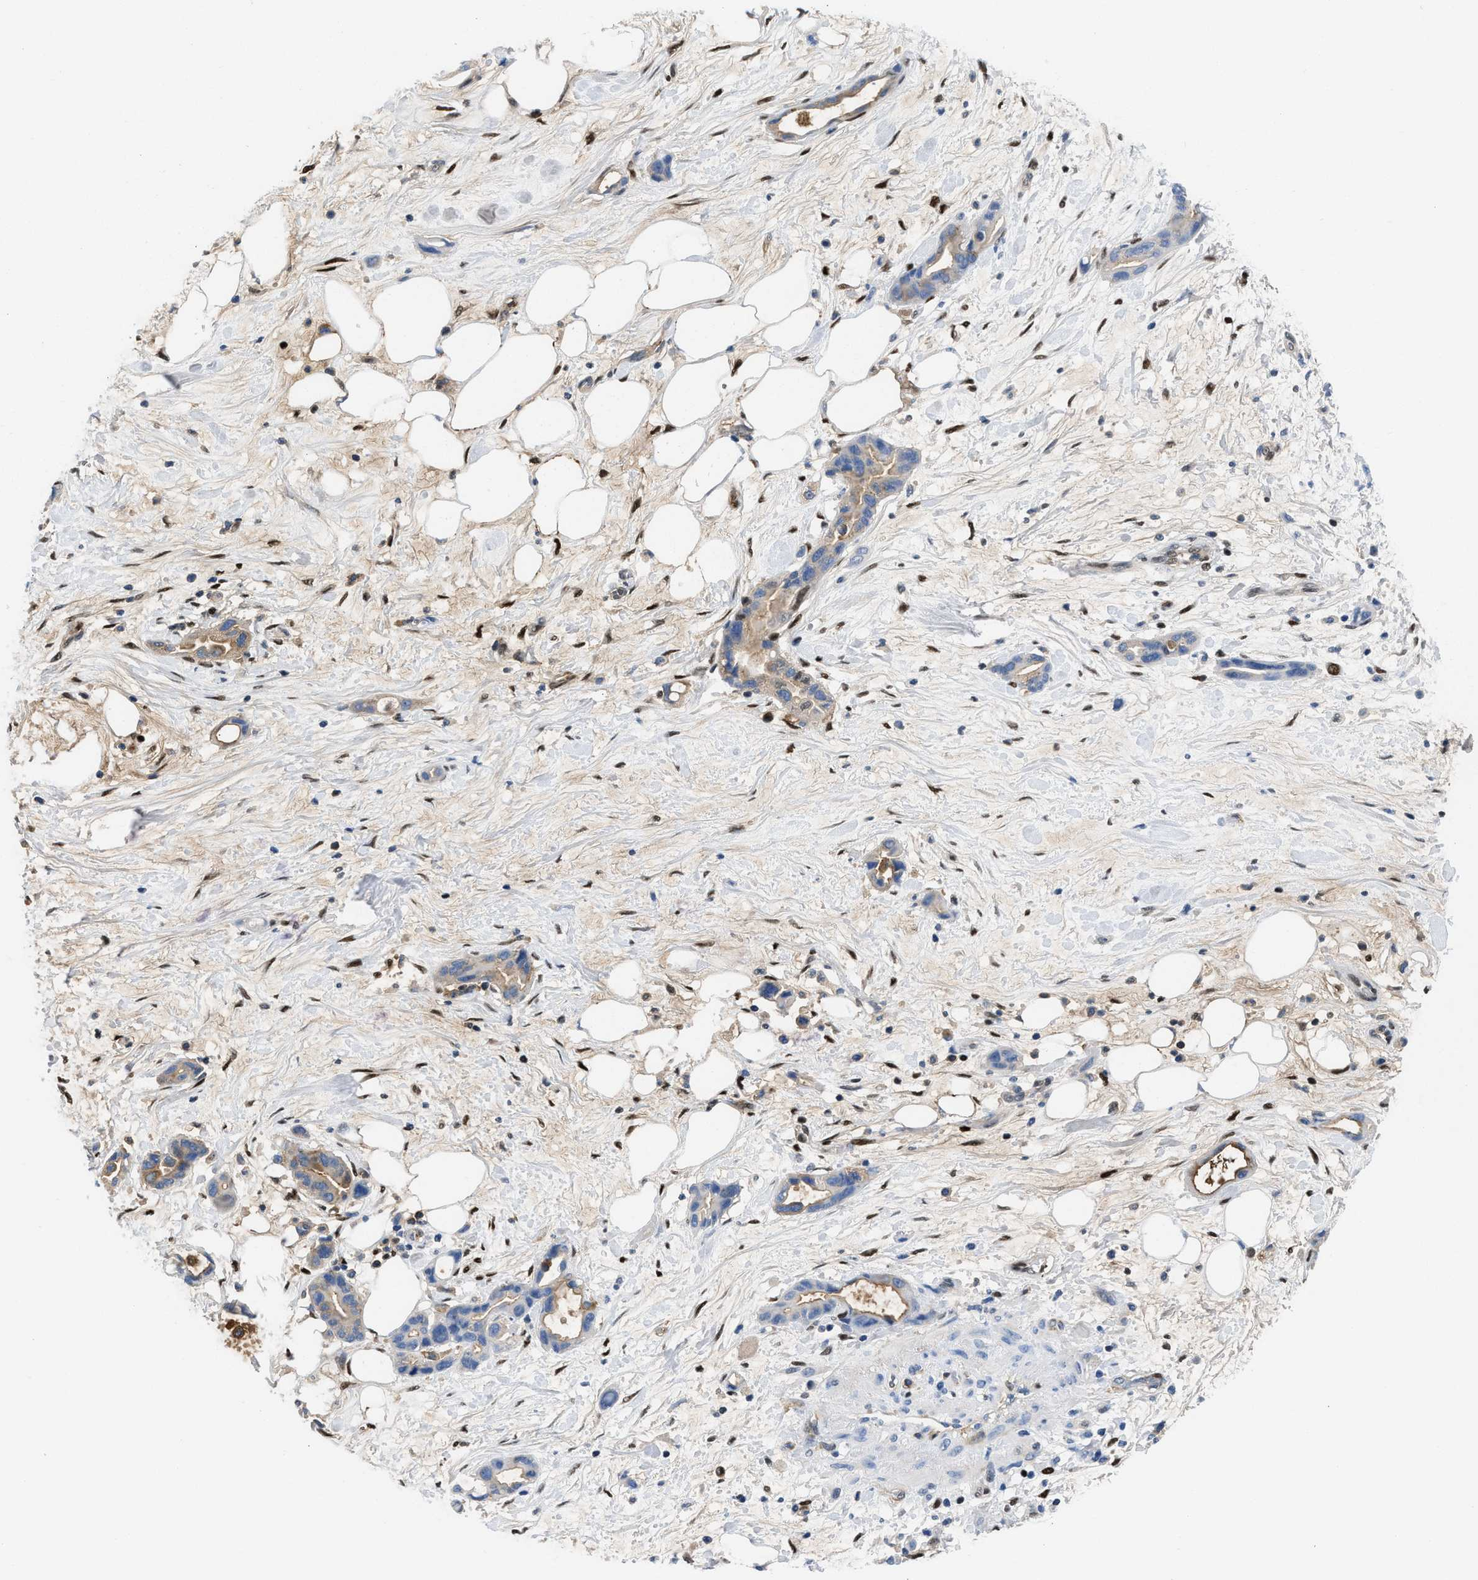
{"staining": {"intensity": "moderate", "quantity": "25%-75%", "location": "cytoplasmic/membranous"}, "tissue": "pancreatic cancer", "cell_type": "Tumor cells", "image_type": "cancer", "snomed": [{"axis": "morphology", "description": "Adenocarcinoma, NOS"}, {"axis": "topography", "description": "Pancreas"}], "caption": "Pancreatic adenocarcinoma stained with a brown dye demonstrates moderate cytoplasmic/membranous positive expression in about 25%-75% of tumor cells.", "gene": "LEF1", "patient": {"sex": "female", "age": 57}}